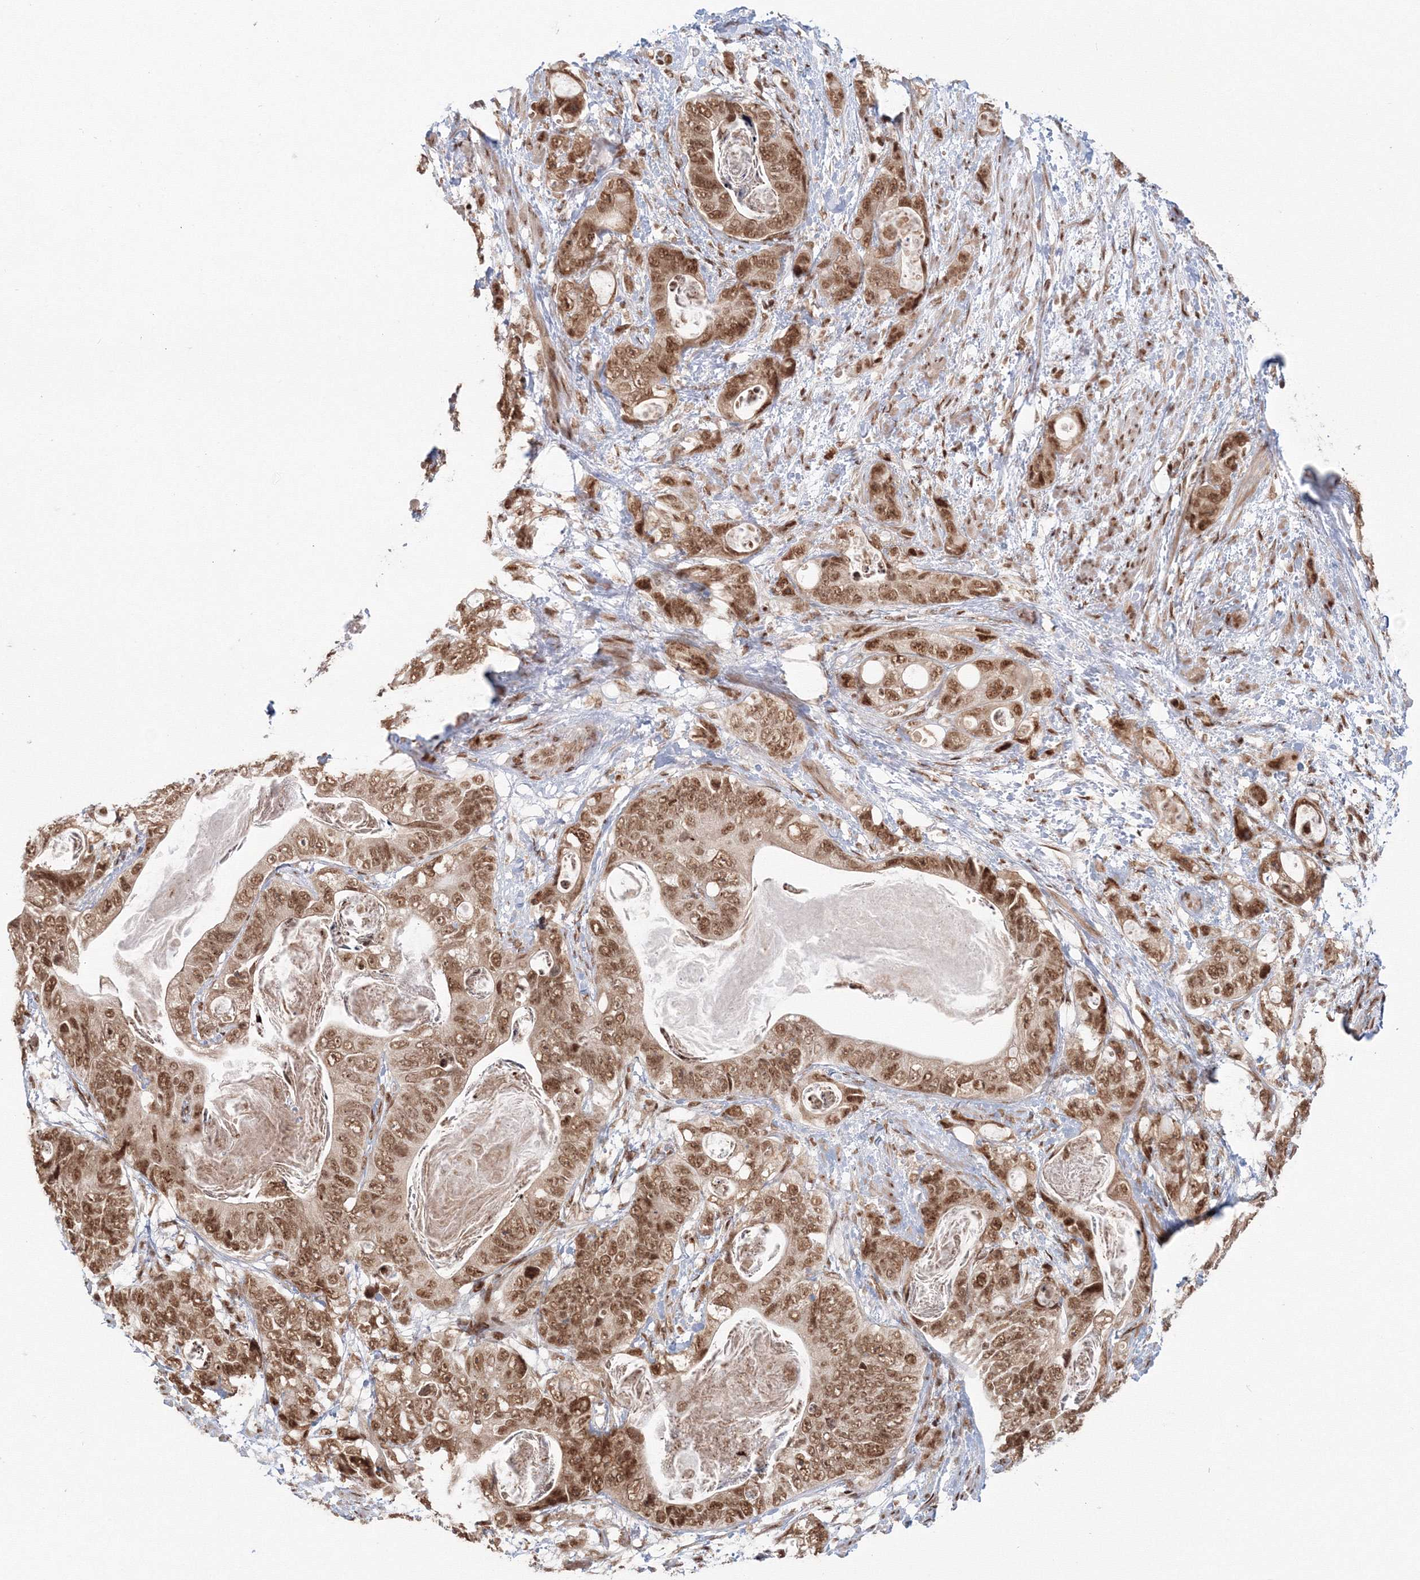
{"staining": {"intensity": "moderate", "quantity": ">75%", "location": "nuclear"}, "tissue": "stomach cancer", "cell_type": "Tumor cells", "image_type": "cancer", "snomed": [{"axis": "morphology", "description": "Normal tissue, NOS"}, {"axis": "morphology", "description": "Adenocarcinoma, NOS"}, {"axis": "topography", "description": "Stomach"}], "caption": "A photomicrograph of stomach cancer stained for a protein demonstrates moderate nuclear brown staining in tumor cells.", "gene": "KIF20A", "patient": {"sex": "female", "age": 89}}